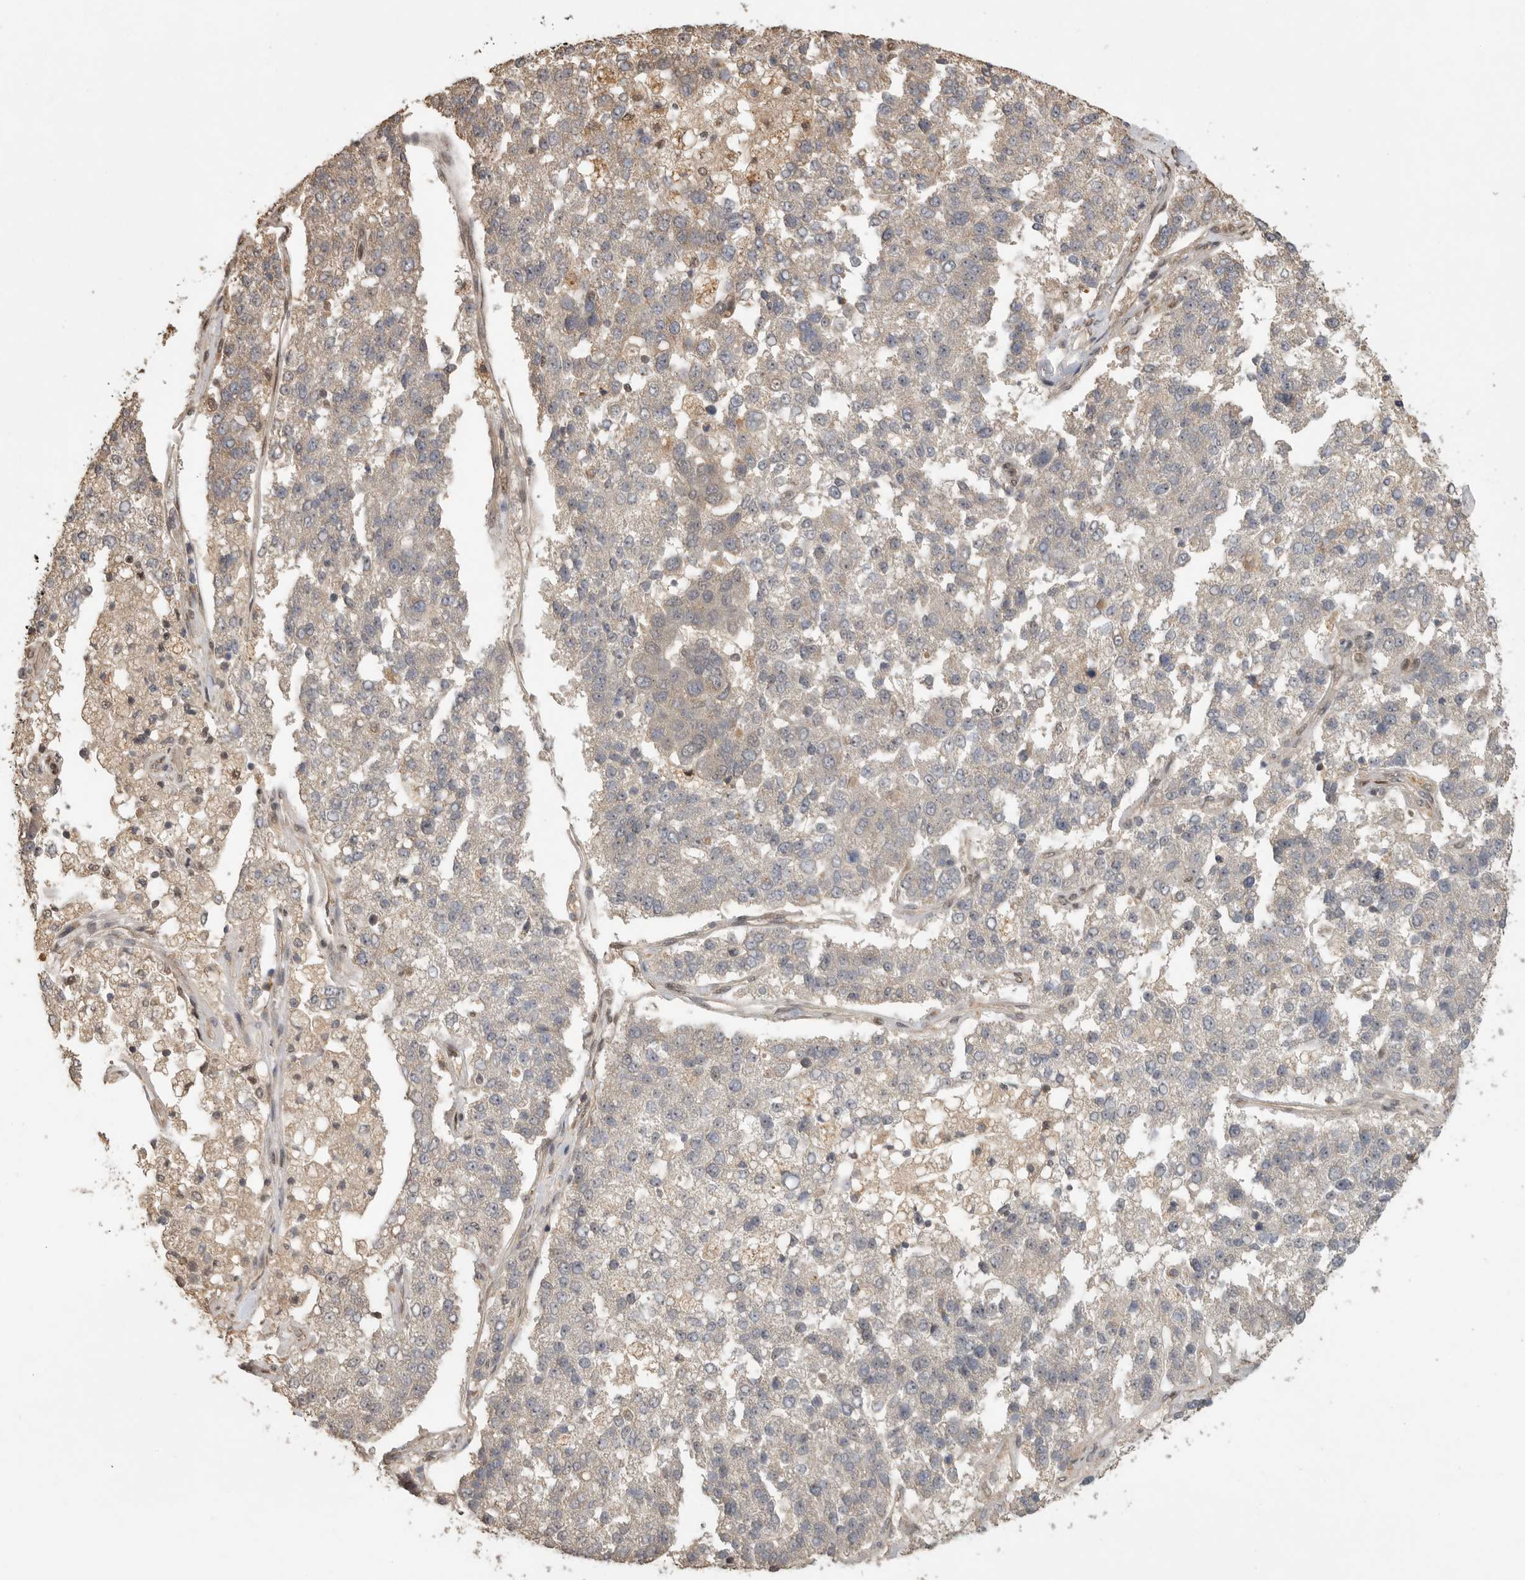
{"staining": {"intensity": "weak", "quantity": ">75%", "location": "cytoplasmic/membranous"}, "tissue": "pancreatic cancer", "cell_type": "Tumor cells", "image_type": "cancer", "snomed": [{"axis": "morphology", "description": "Adenocarcinoma, NOS"}, {"axis": "topography", "description": "Pancreas"}], "caption": "About >75% of tumor cells in pancreatic cancer (adenocarcinoma) reveal weak cytoplasmic/membranous protein expression as visualized by brown immunohistochemical staining.", "gene": "DFFA", "patient": {"sex": "female", "age": 61}}